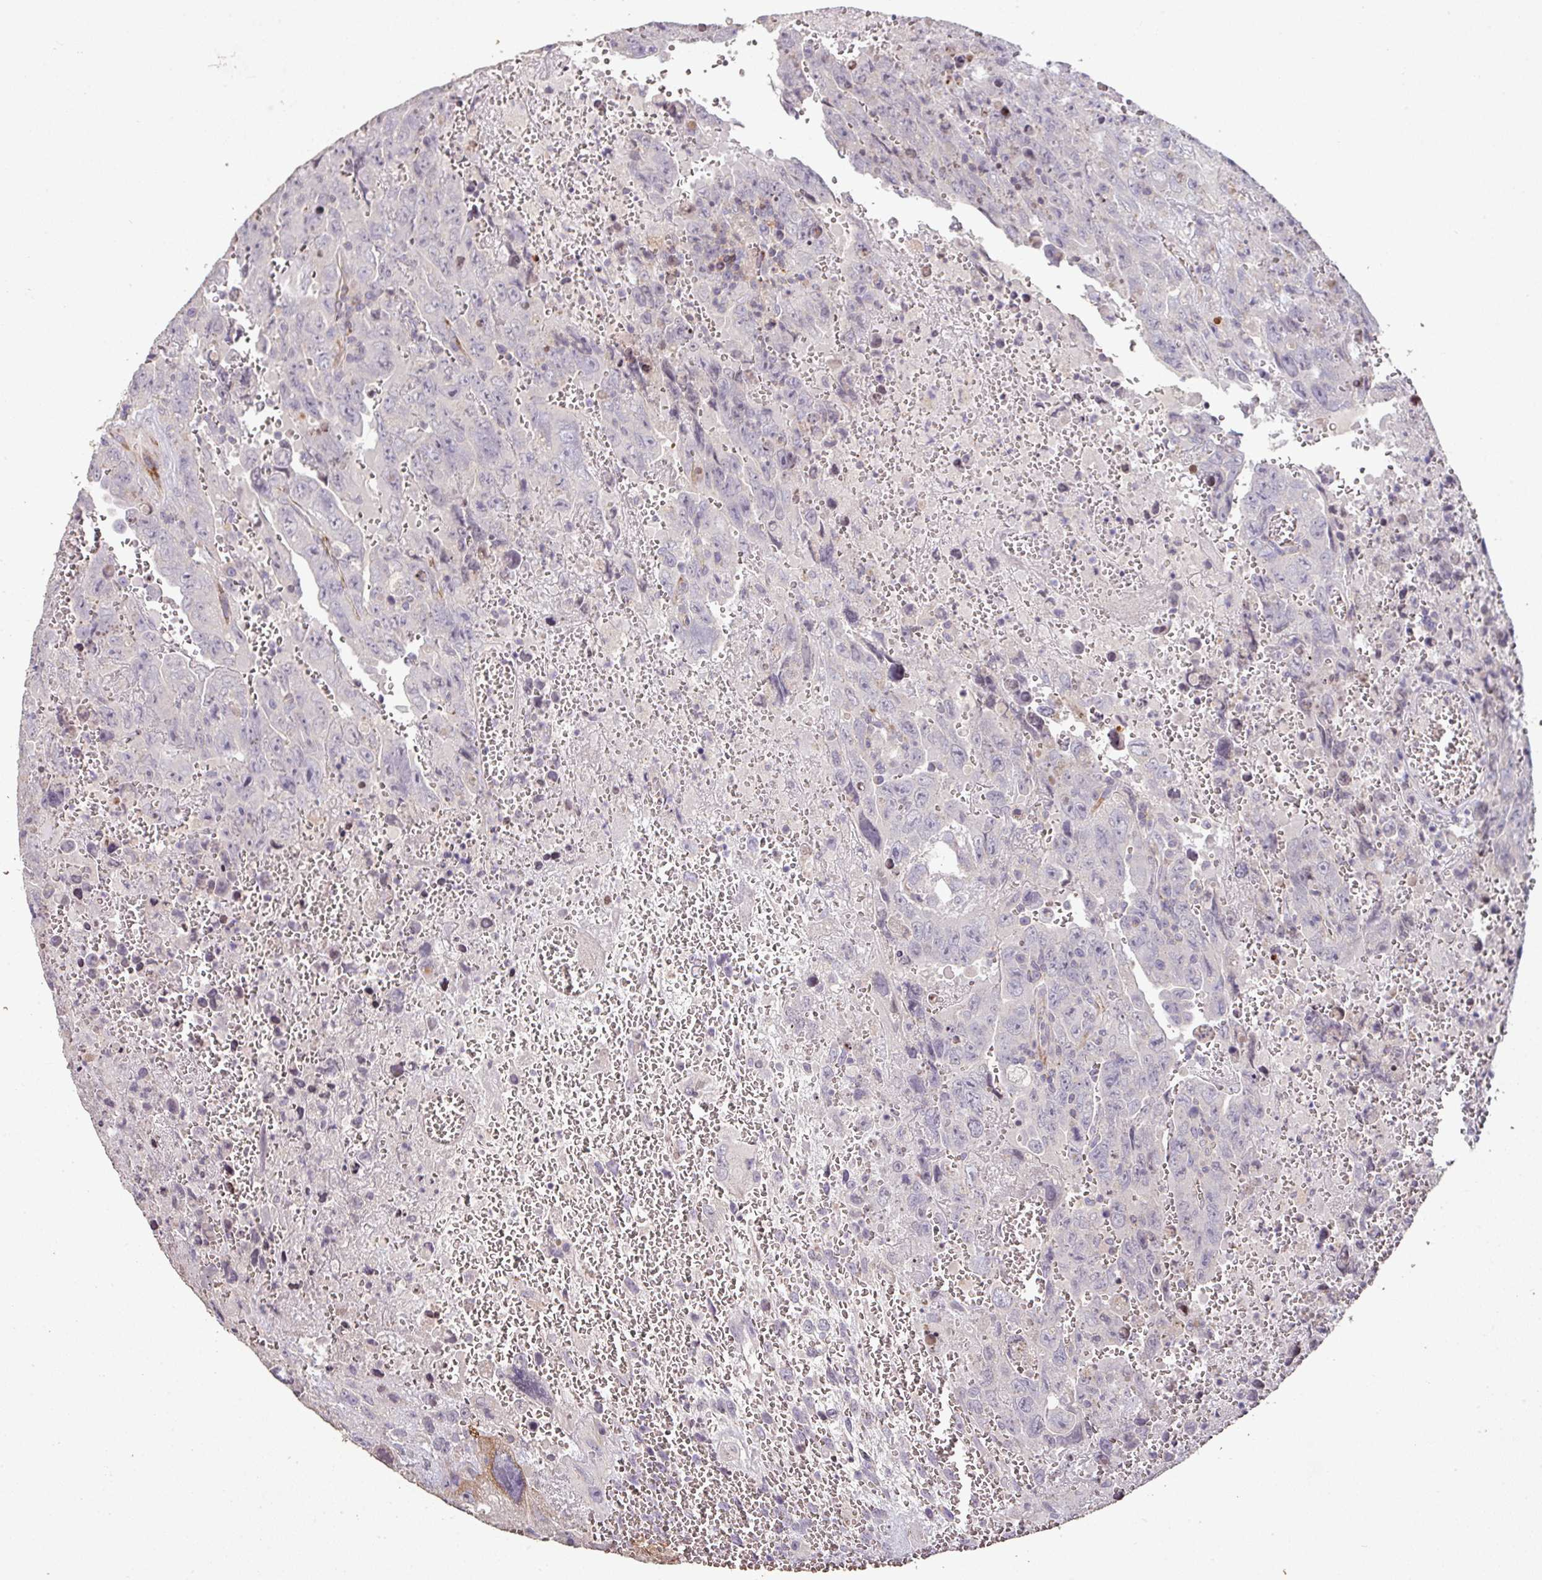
{"staining": {"intensity": "negative", "quantity": "none", "location": "none"}, "tissue": "testis cancer", "cell_type": "Tumor cells", "image_type": "cancer", "snomed": [{"axis": "morphology", "description": "Carcinoma, Embryonal, NOS"}, {"axis": "topography", "description": "Testis"}], "caption": "Immunohistochemistry (IHC) of testis cancer (embryonal carcinoma) shows no staining in tumor cells. (IHC, brightfield microscopy, high magnification).", "gene": "RPL23A", "patient": {"sex": "male", "age": 28}}